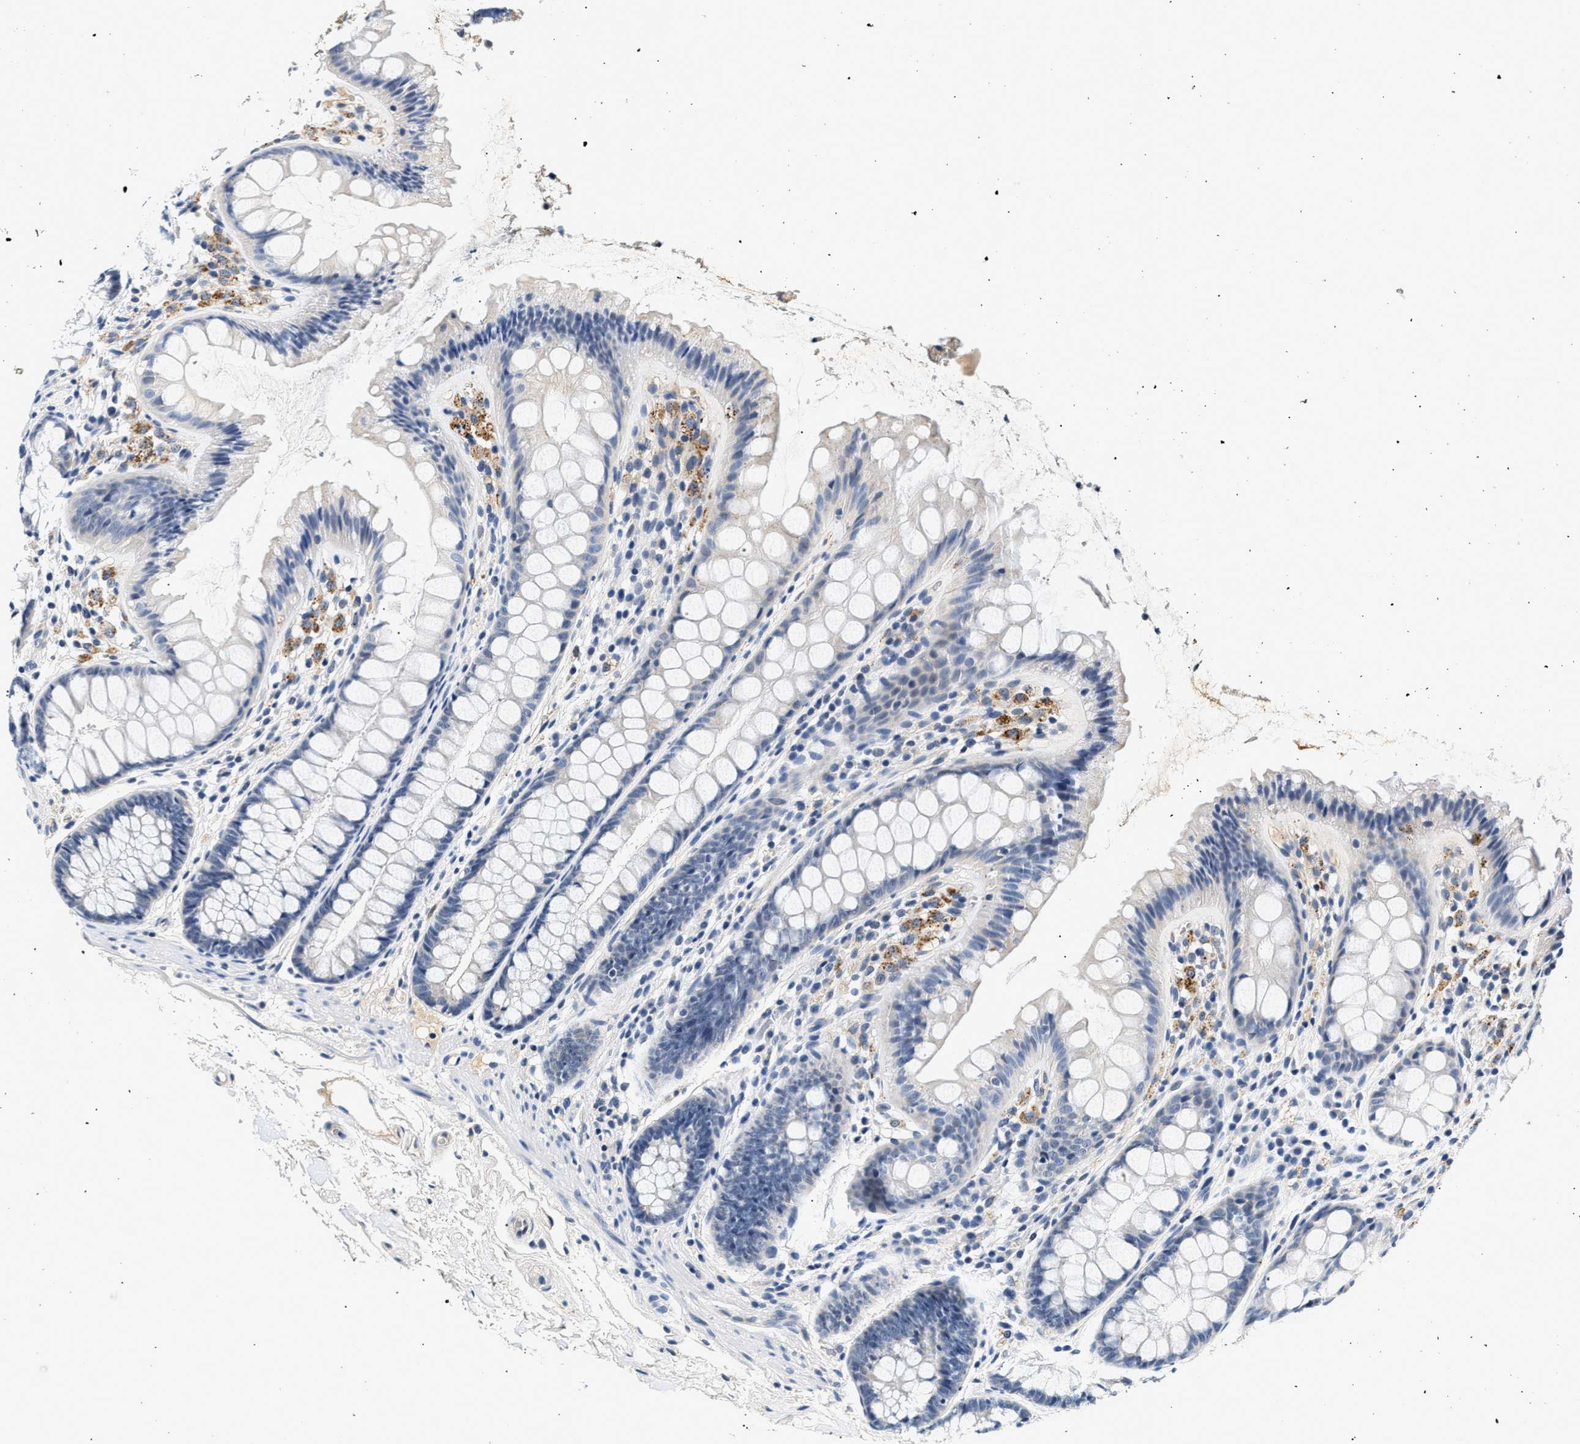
{"staining": {"intensity": "negative", "quantity": "none", "location": "none"}, "tissue": "colon", "cell_type": "Endothelial cells", "image_type": "normal", "snomed": [{"axis": "morphology", "description": "Normal tissue, NOS"}, {"axis": "topography", "description": "Colon"}], "caption": "Histopathology image shows no protein staining in endothelial cells of unremarkable colon. The staining is performed using DAB brown chromogen with nuclei counter-stained in using hematoxylin.", "gene": "MED22", "patient": {"sex": "female", "age": 56}}